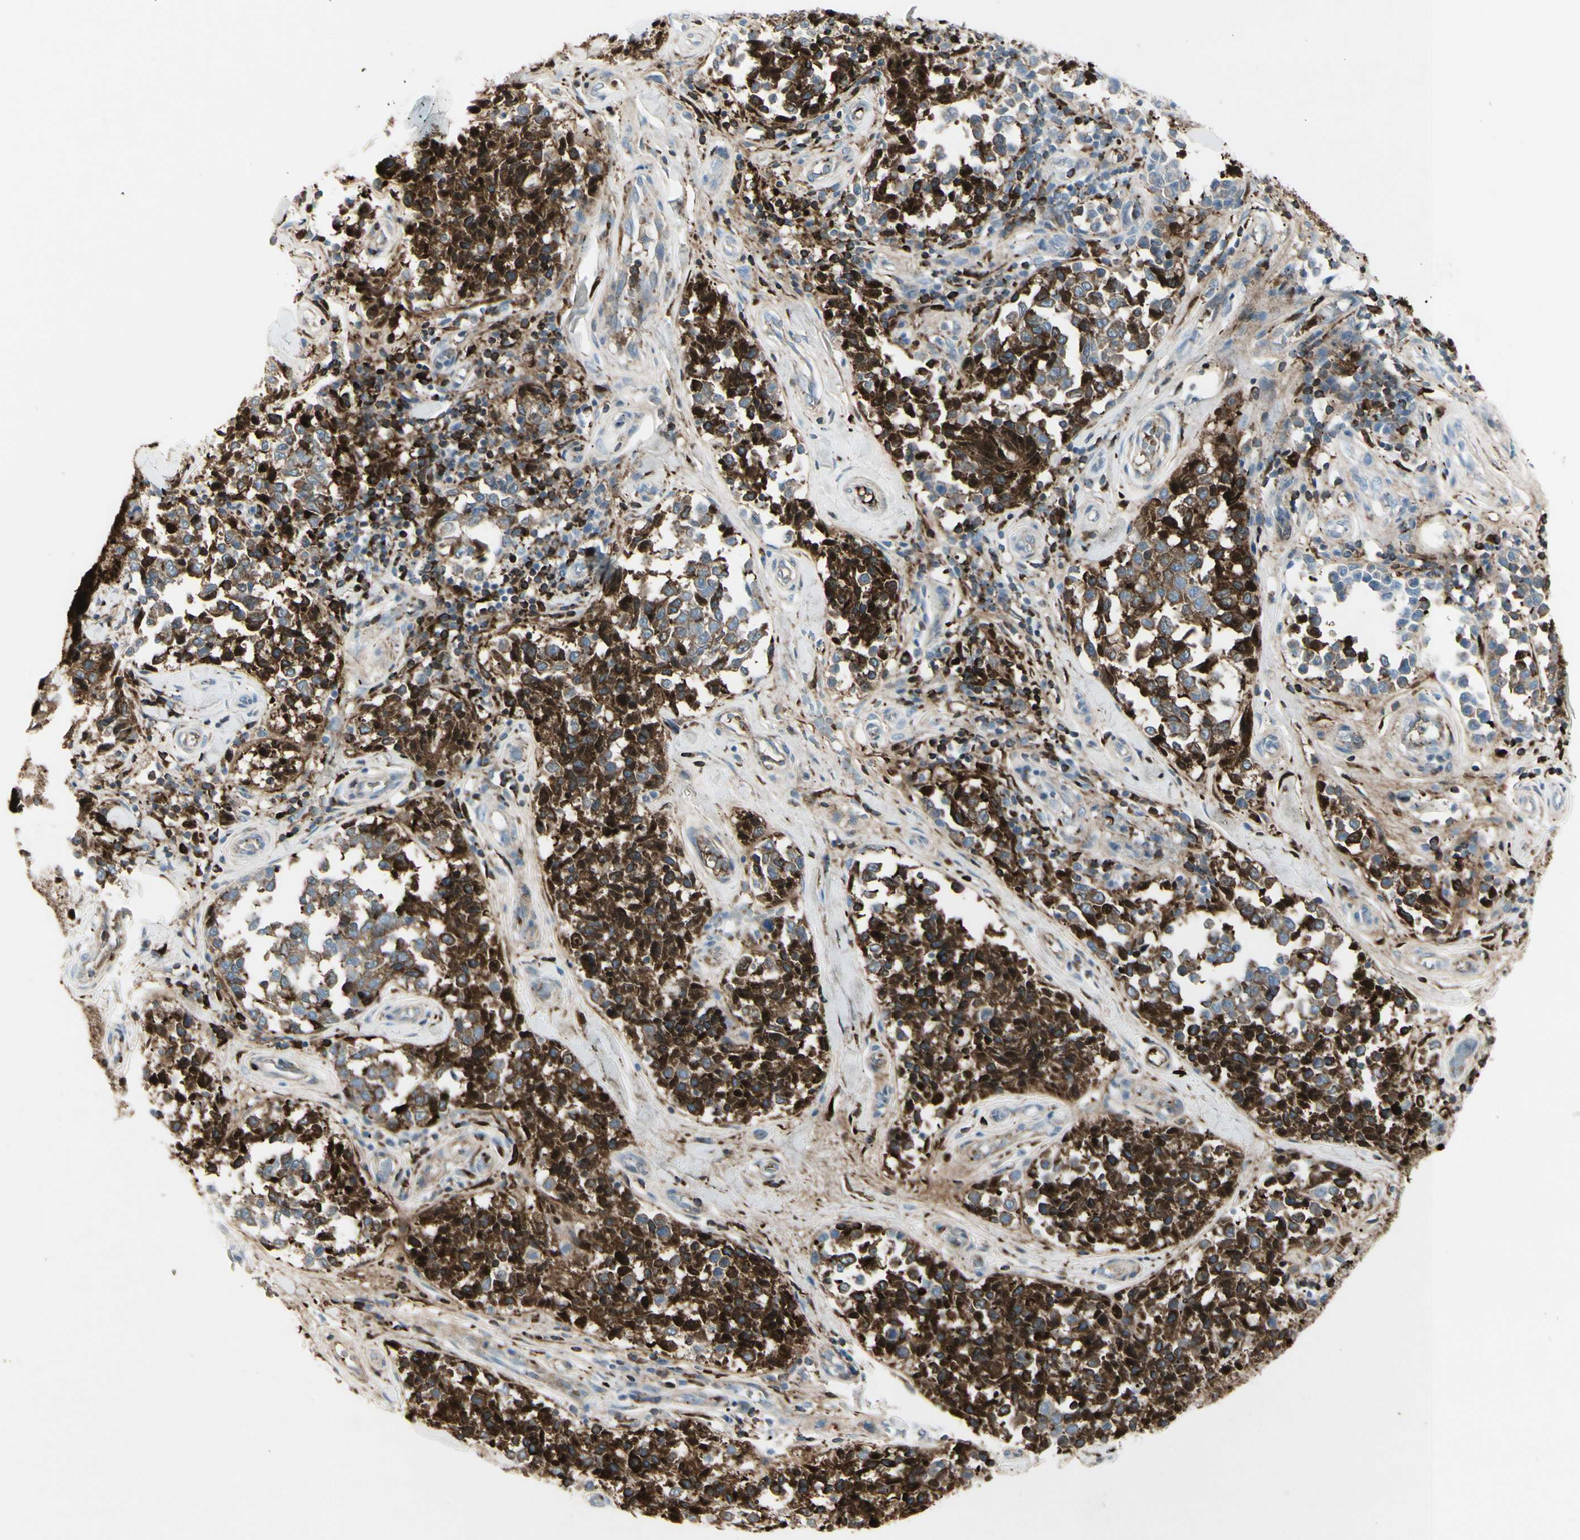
{"staining": {"intensity": "moderate", "quantity": "25%-75%", "location": "cytoplasmic/membranous"}, "tissue": "melanoma", "cell_type": "Tumor cells", "image_type": "cancer", "snomed": [{"axis": "morphology", "description": "Malignant melanoma, NOS"}, {"axis": "topography", "description": "Skin"}], "caption": "This image reveals malignant melanoma stained with IHC to label a protein in brown. The cytoplasmic/membranous of tumor cells show moderate positivity for the protein. Nuclei are counter-stained blue.", "gene": "IGHG1", "patient": {"sex": "female", "age": 64}}